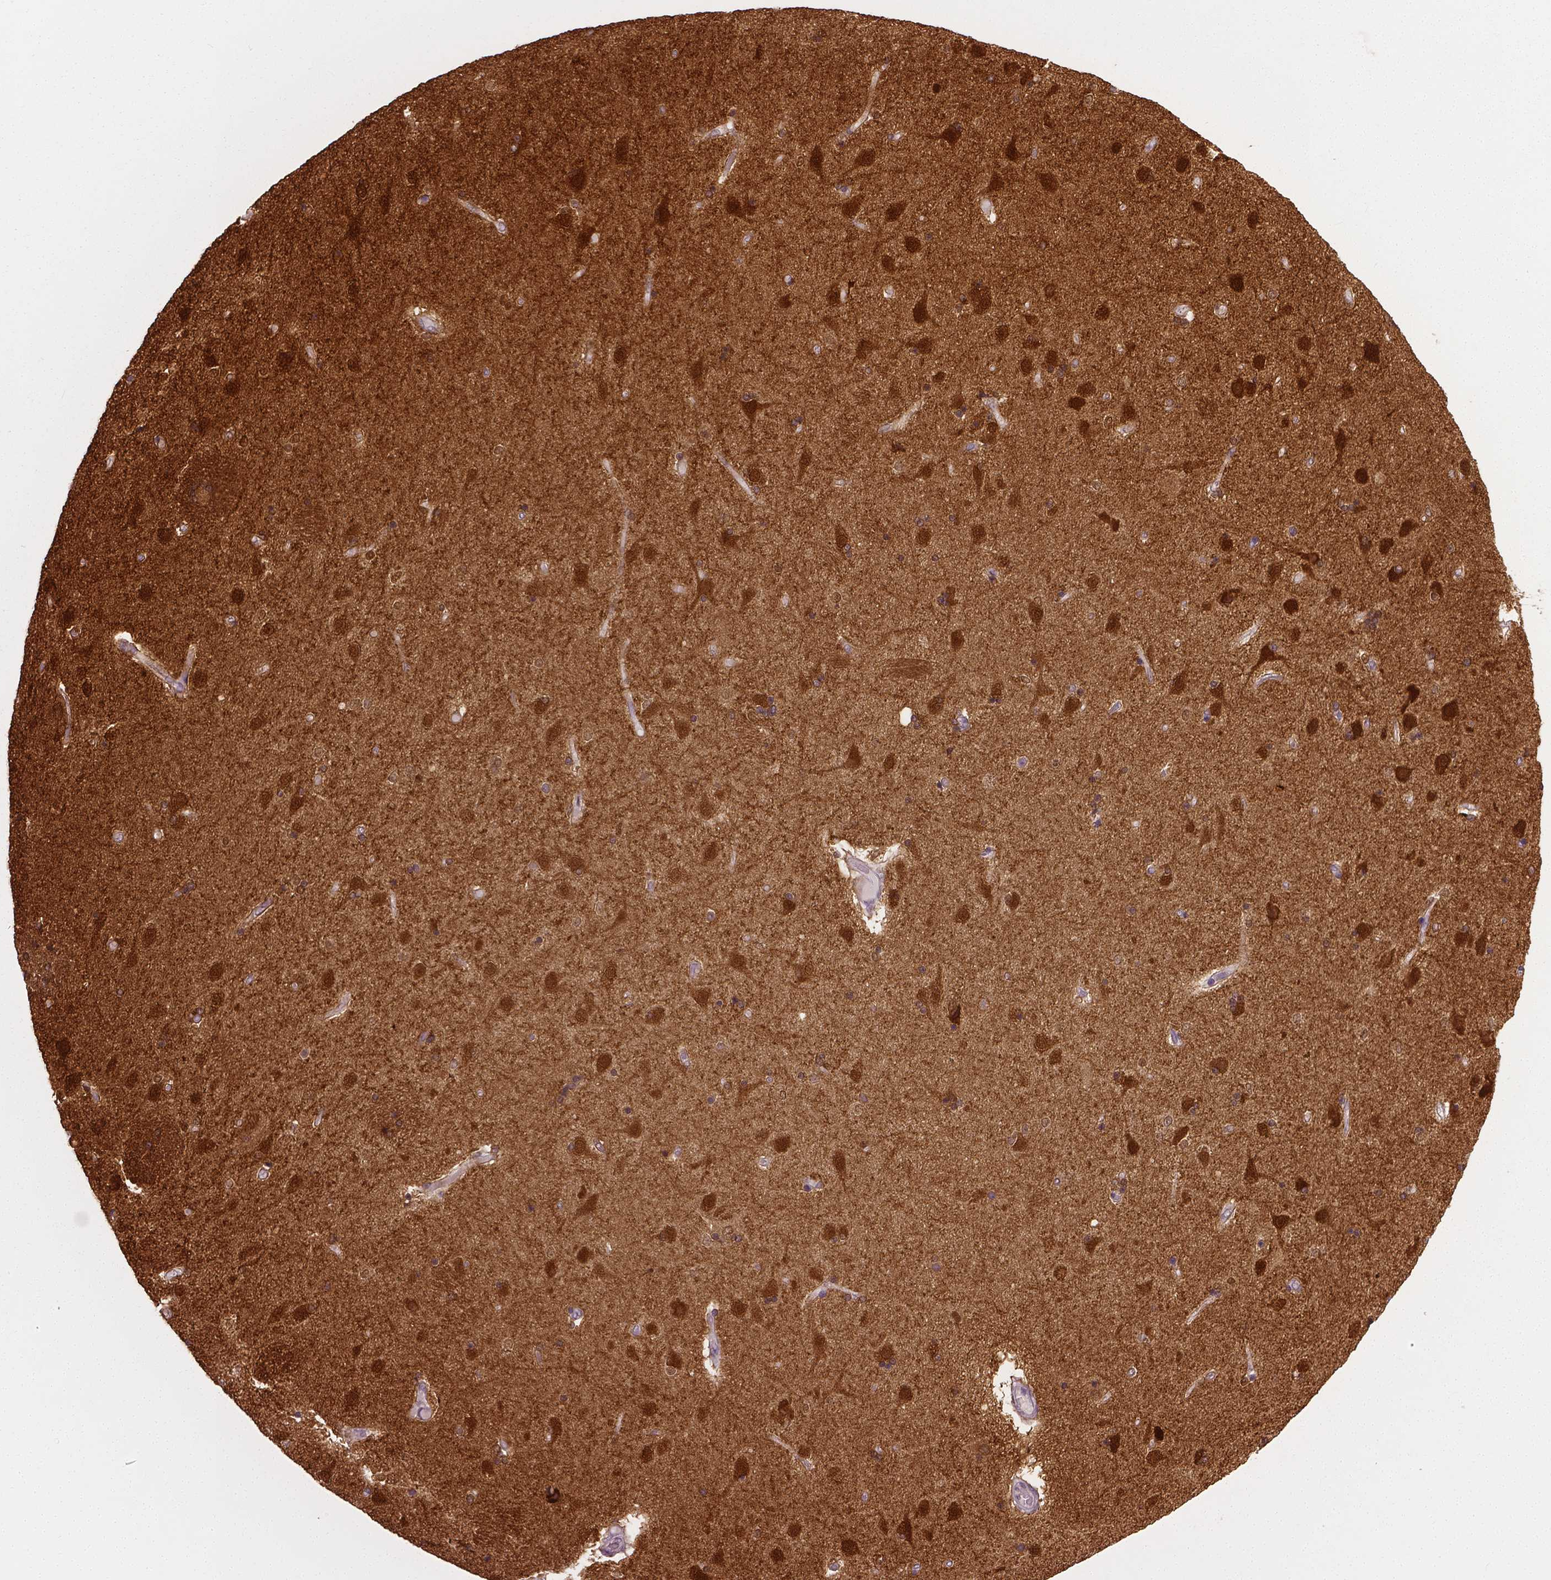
{"staining": {"intensity": "moderate", "quantity": ">75%", "location": "cytoplasmic/membranous,nuclear"}, "tissue": "caudate", "cell_type": "Glial cells", "image_type": "normal", "snomed": [{"axis": "morphology", "description": "Normal tissue, NOS"}, {"axis": "topography", "description": "Lateral ventricle wall"}], "caption": "IHC of benign caudate displays medium levels of moderate cytoplasmic/membranous,nuclear expression in about >75% of glial cells.", "gene": "NECAB1", "patient": {"sex": "female", "age": 71}}